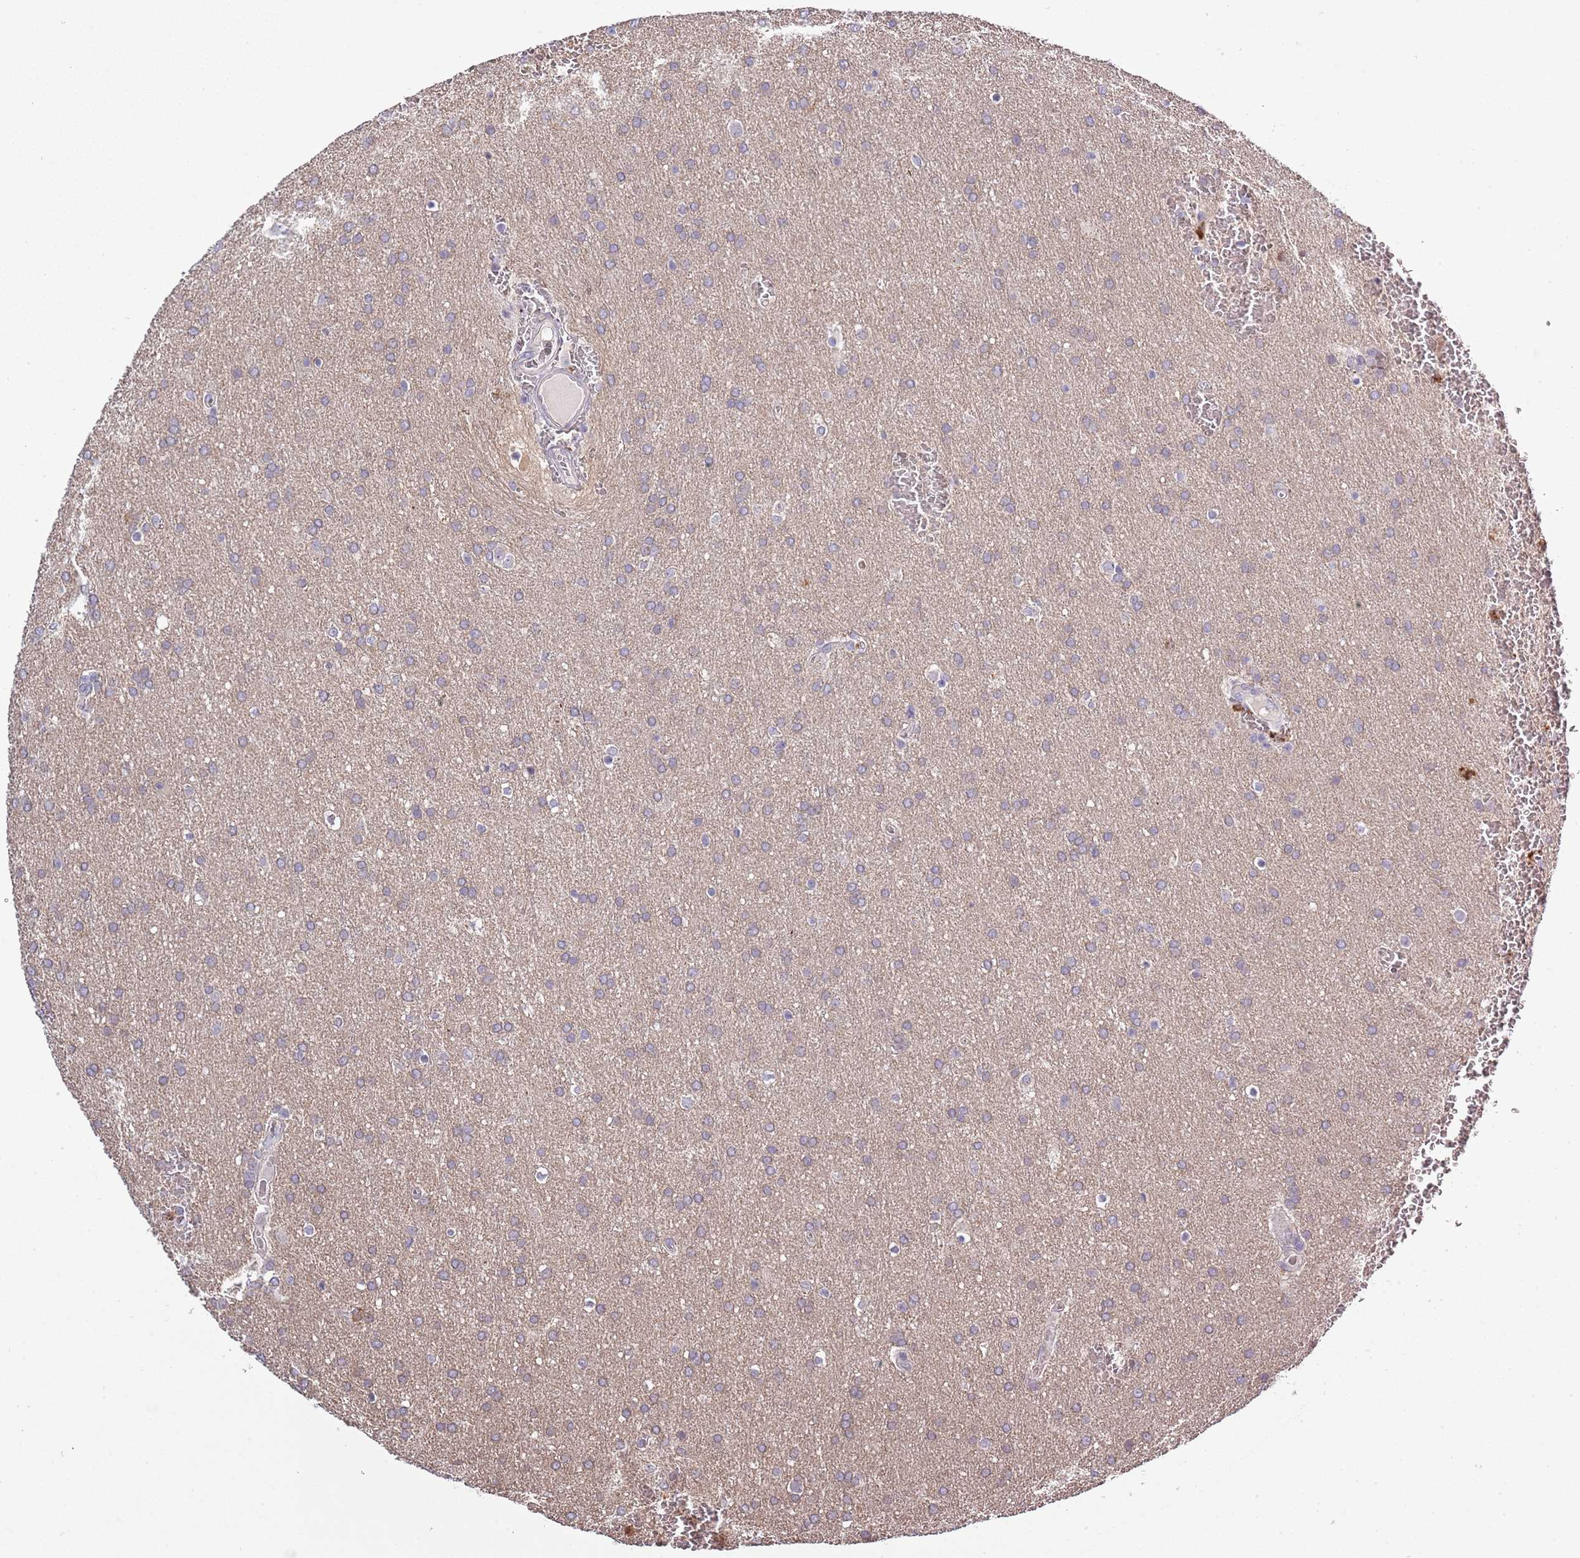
{"staining": {"intensity": "negative", "quantity": "none", "location": "none"}, "tissue": "glioma", "cell_type": "Tumor cells", "image_type": "cancer", "snomed": [{"axis": "morphology", "description": "Glioma, malignant, Low grade"}, {"axis": "topography", "description": "Brain"}], "caption": "Immunohistochemical staining of glioma shows no significant staining in tumor cells. (Immunohistochemistry, brightfield microscopy, high magnification).", "gene": "P2RY13", "patient": {"sex": "female", "age": 32}}